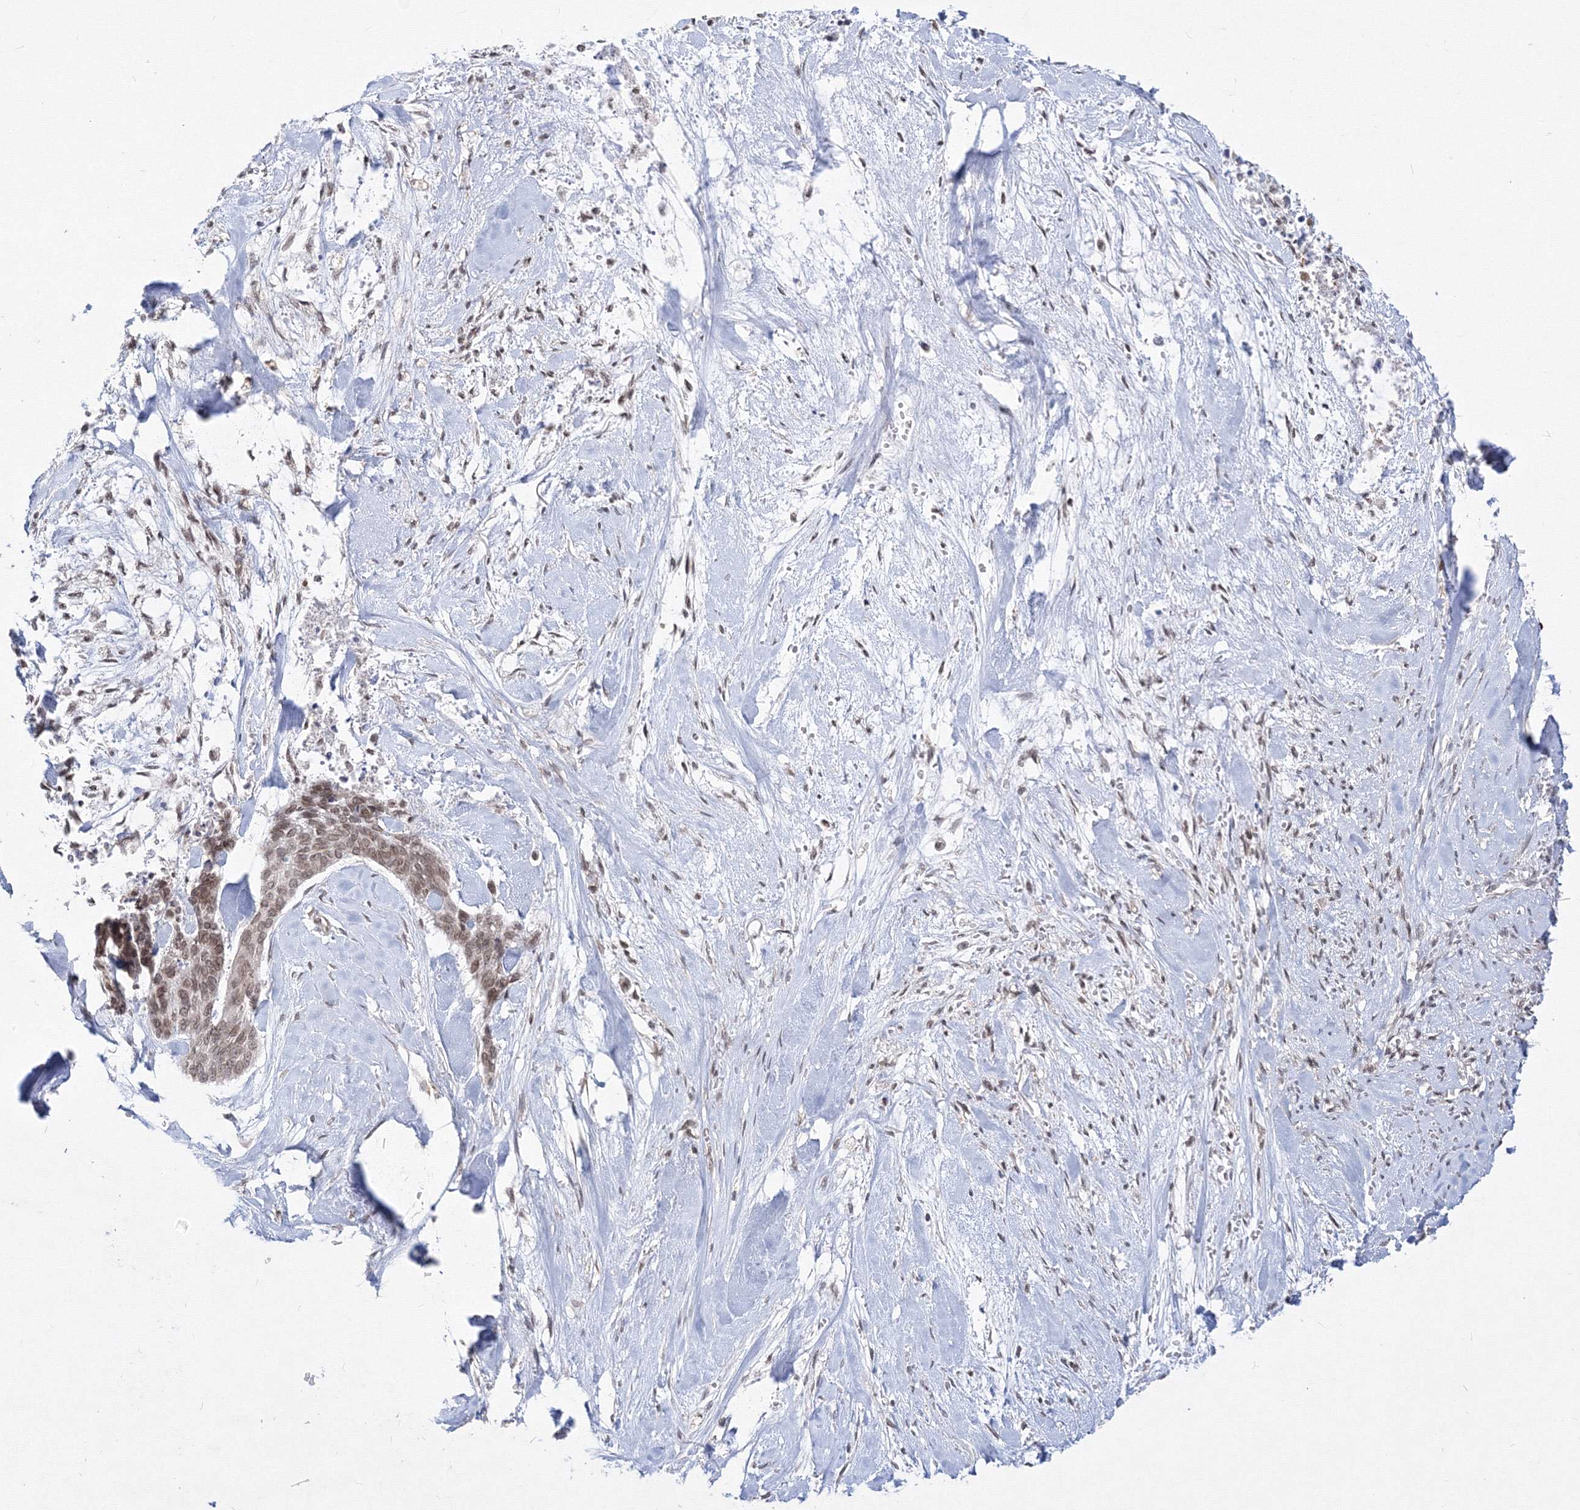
{"staining": {"intensity": "weak", "quantity": "25%-75%", "location": "cytoplasmic/membranous,nuclear"}, "tissue": "skin cancer", "cell_type": "Tumor cells", "image_type": "cancer", "snomed": [{"axis": "morphology", "description": "Basal cell carcinoma"}, {"axis": "topography", "description": "Skin"}], "caption": "Immunohistochemistry (DAB) staining of skin cancer (basal cell carcinoma) displays weak cytoplasmic/membranous and nuclear protein positivity in about 25%-75% of tumor cells. The protein is stained brown, and the nuclei are stained in blue (DAB IHC with brightfield microscopy, high magnification).", "gene": "DNAJB2", "patient": {"sex": "female", "age": 64}}